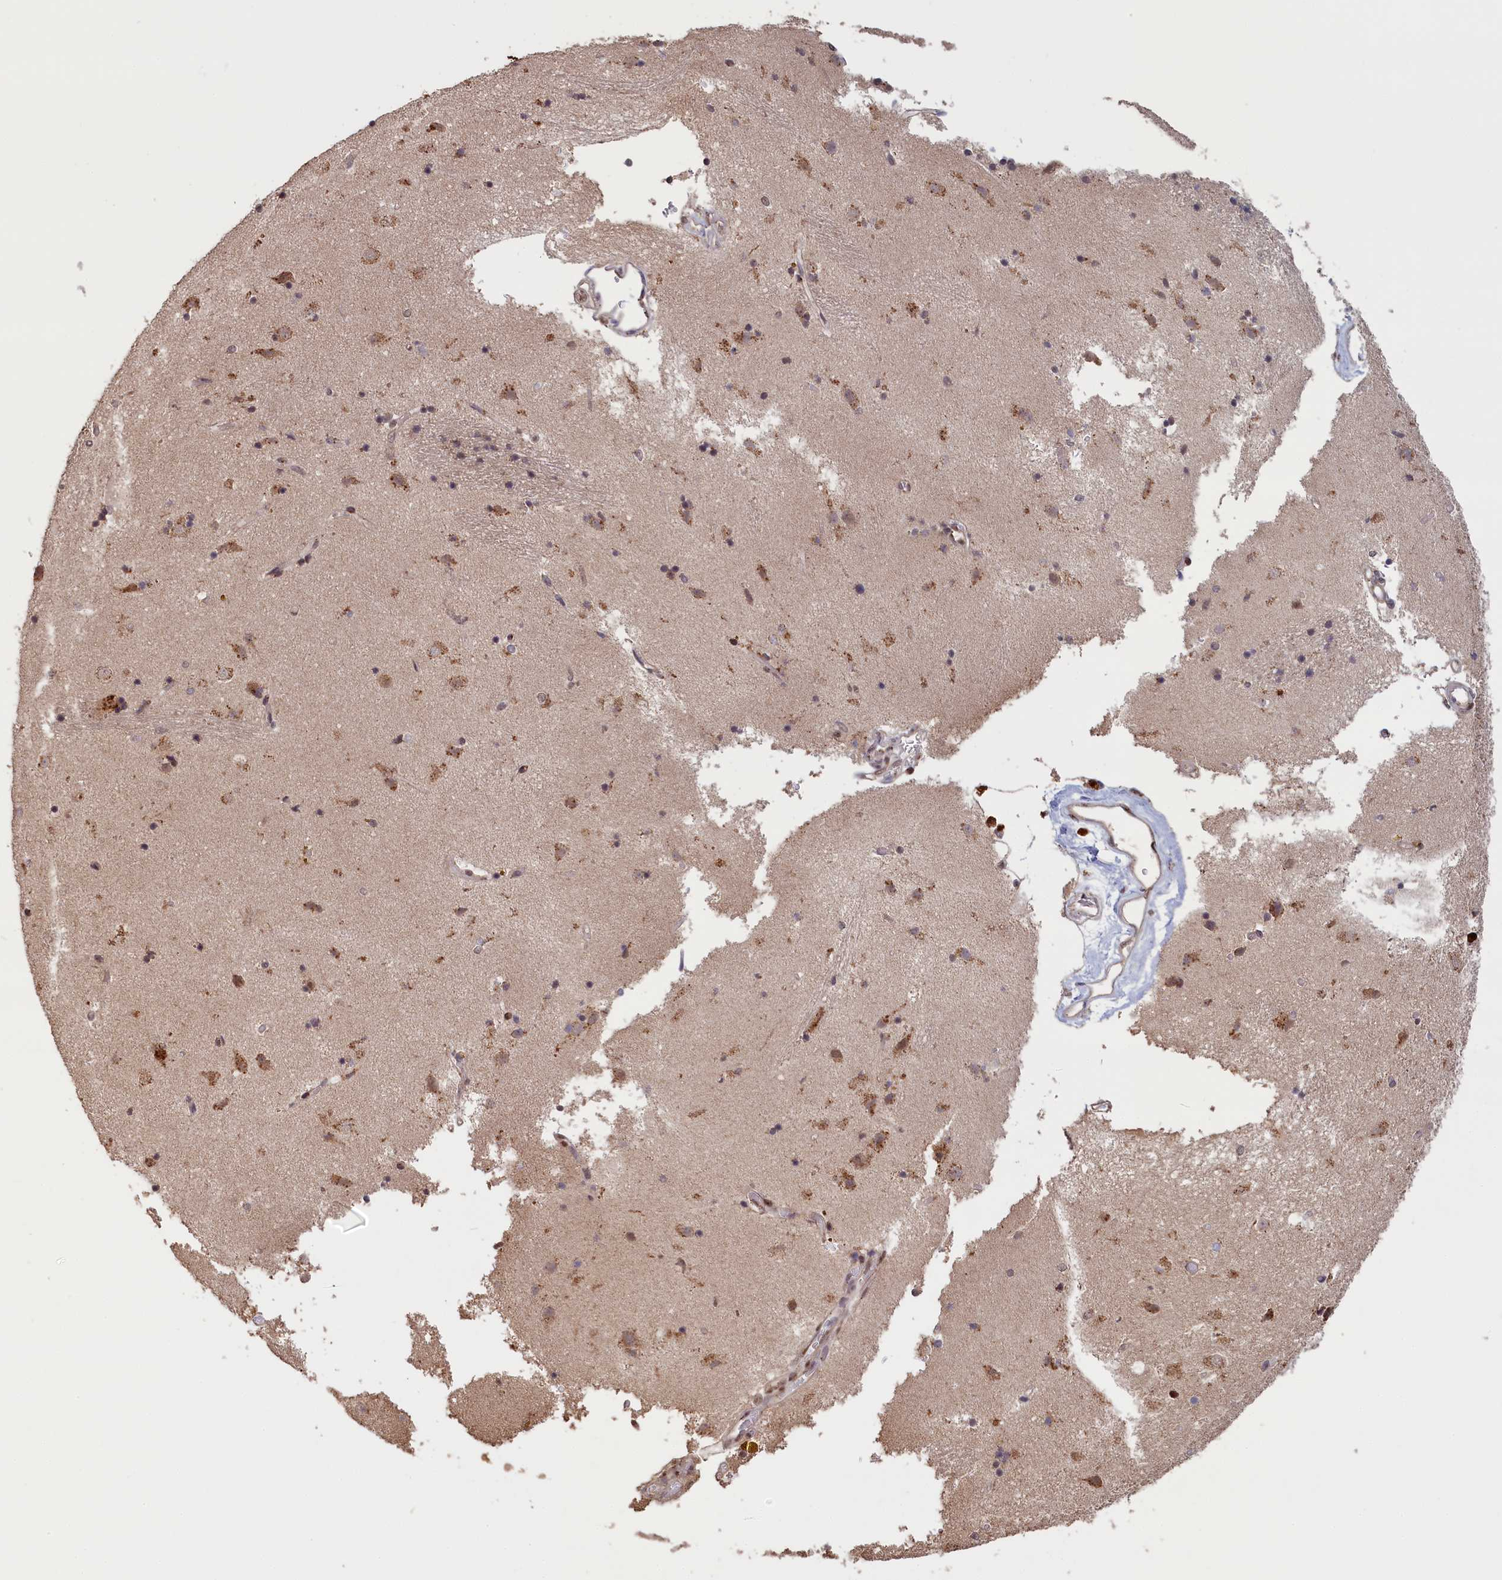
{"staining": {"intensity": "weak", "quantity": "<25%", "location": "cytoplasmic/membranous"}, "tissue": "caudate", "cell_type": "Glial cells", "image_type": "normal", "snomed": [{"axis": "morphology", "description": "Normal tissue, NOS"}, {"axis": "topography", "description": "Lateral ventricle wall"}], "caption": "This is a micrograph of immunohistochemistry staining of normal caudate, which shows no positivity in glial cells.", "gene": "PIGQ", "patient": {"sex": "male", "age": 70}}